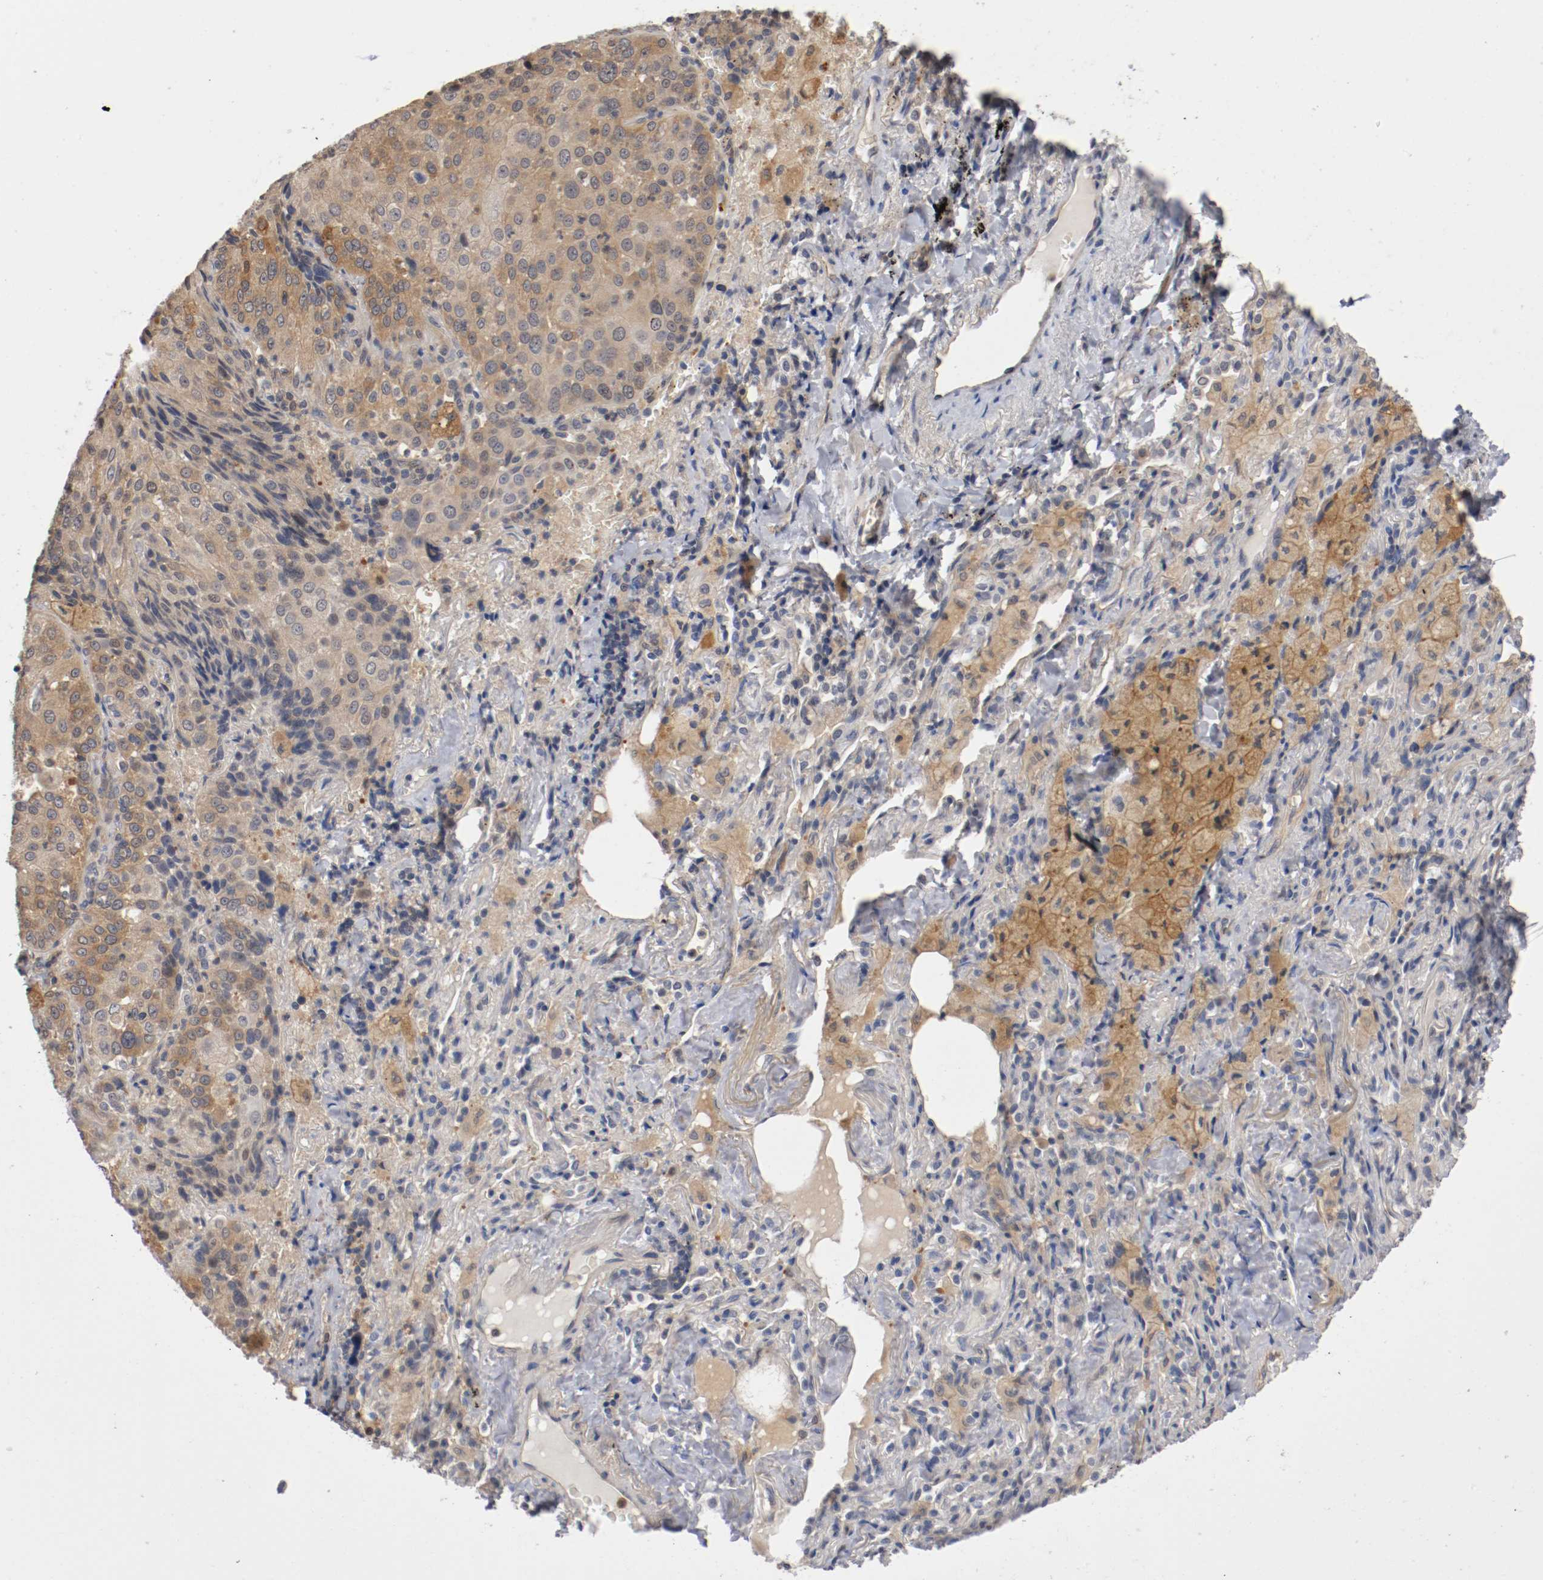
{"staining": {"intensity": "moderate", "quantity": ">75%", "location": "cytoplasmic/membranous"}, "tissue": "lung cancer", "cell_type": "Tumor cells", "image_type": "cancer", "snomed": [{"axis": "morphology", "description": "Squamous cell carcinoma, NOS"}, {"axis": "topography", "description": "Lung"}], "caption": "IHC staining of lung cancer, which shows medium levels of moderate cytoplasmic/membranous expression in approximately >75% of tumor cells indicating moderate cytoplasmic/membranous protein expression. The staining was performed using DAB (3,3'-diaminobenzidine) (brown) for protein detection and nuclei were counterstained in hematoxylin (blue).", "gene": "RBM23", "patient": {"sex": "male", "age": 54}}